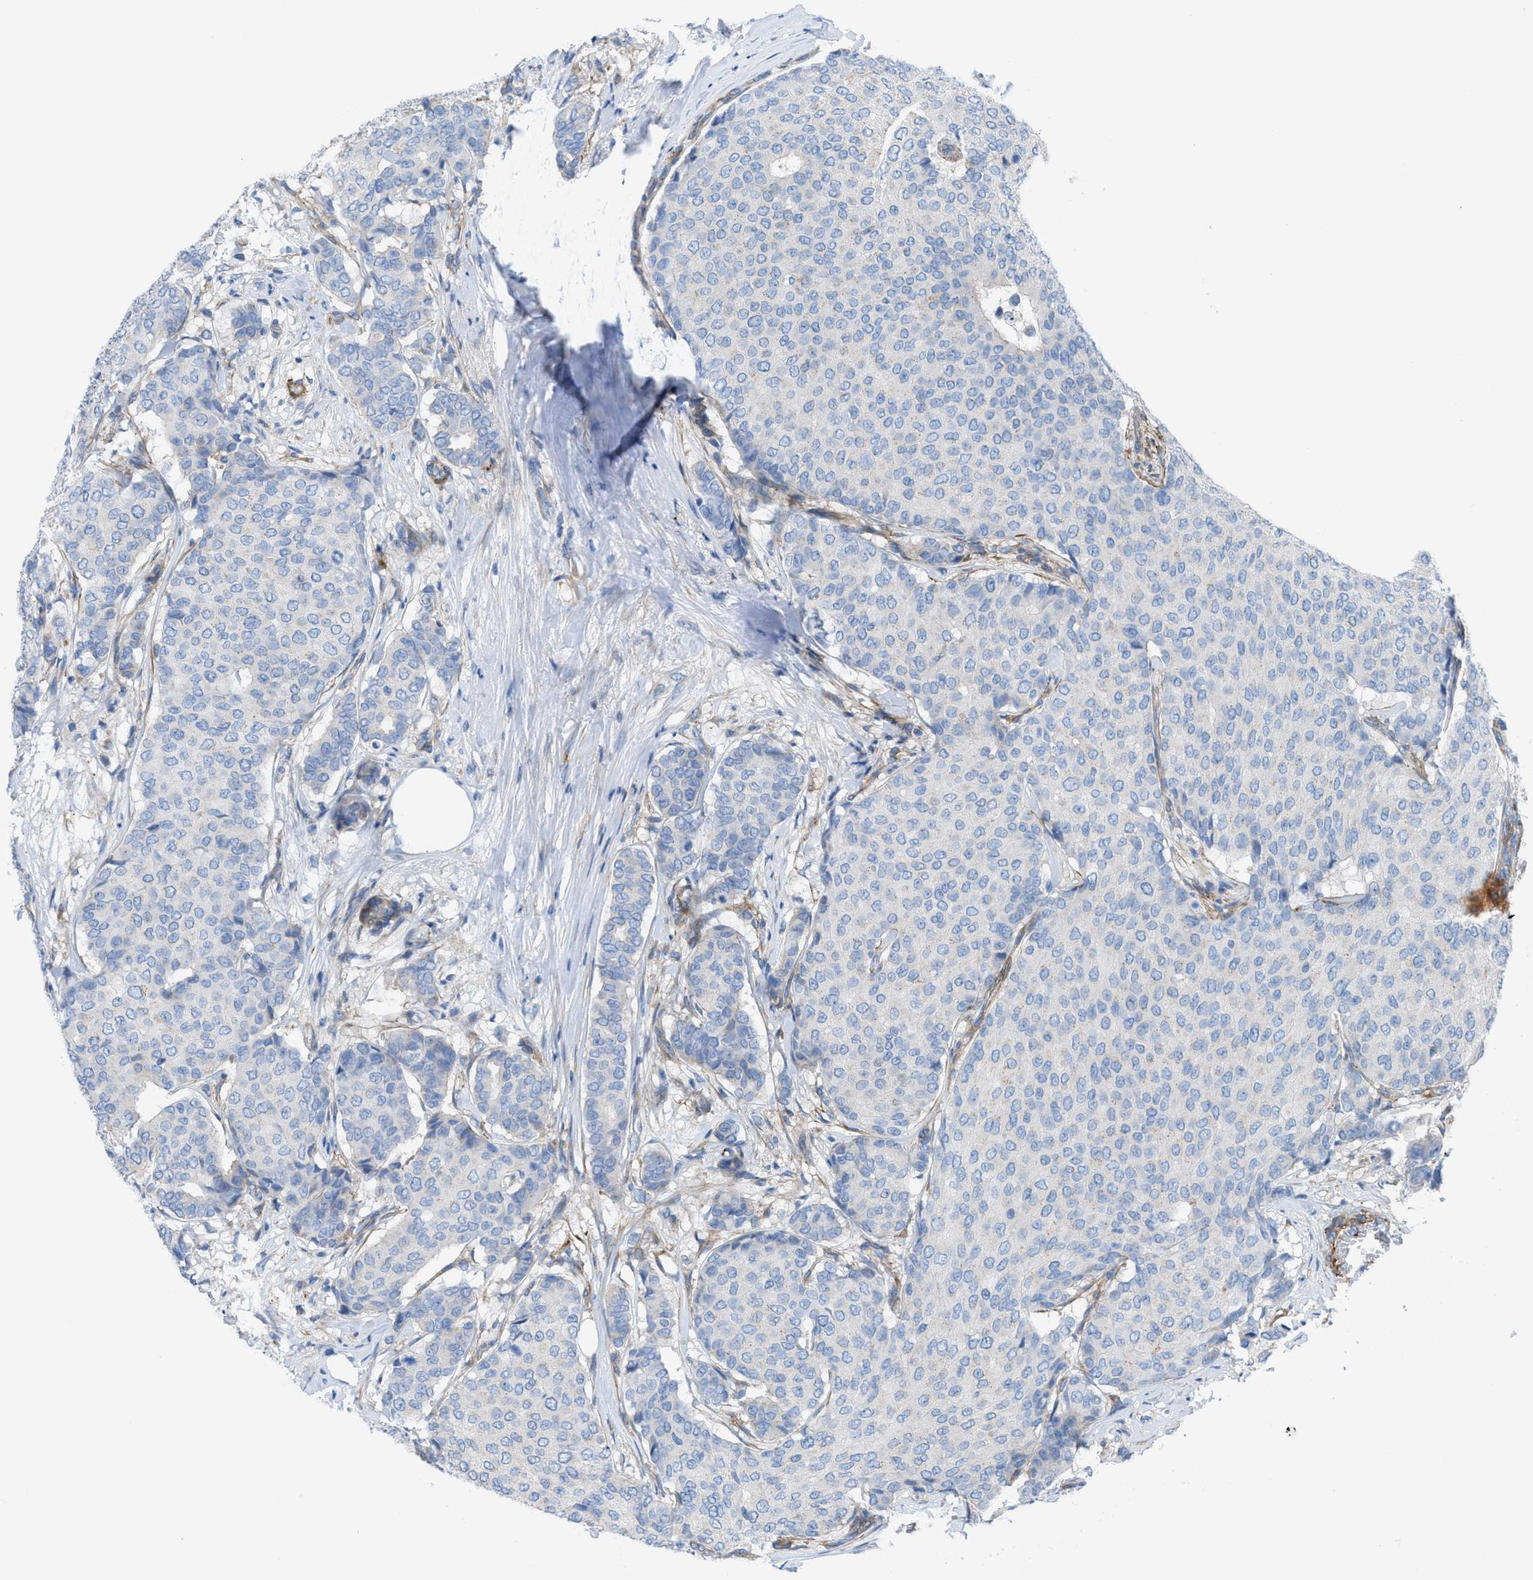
{"staining": {"intensity": "negative", "quantity": "none", "location": "none"}, "tissue": "breast cancer", "cell_type": "Tumor cells", "image_type": "cancer", "snomed": [{"axis": "morphology", "description": "Duct carcinoma"}, {"axis": "topography", "description": "Breast"}], "caption": "A micrograph of intraductal carcinoma (breast) stained for a protein demonstrates no brown staining in tumor cells.", "gene": "KCNH7", "patient": {"sex": "female", "age": 75}}